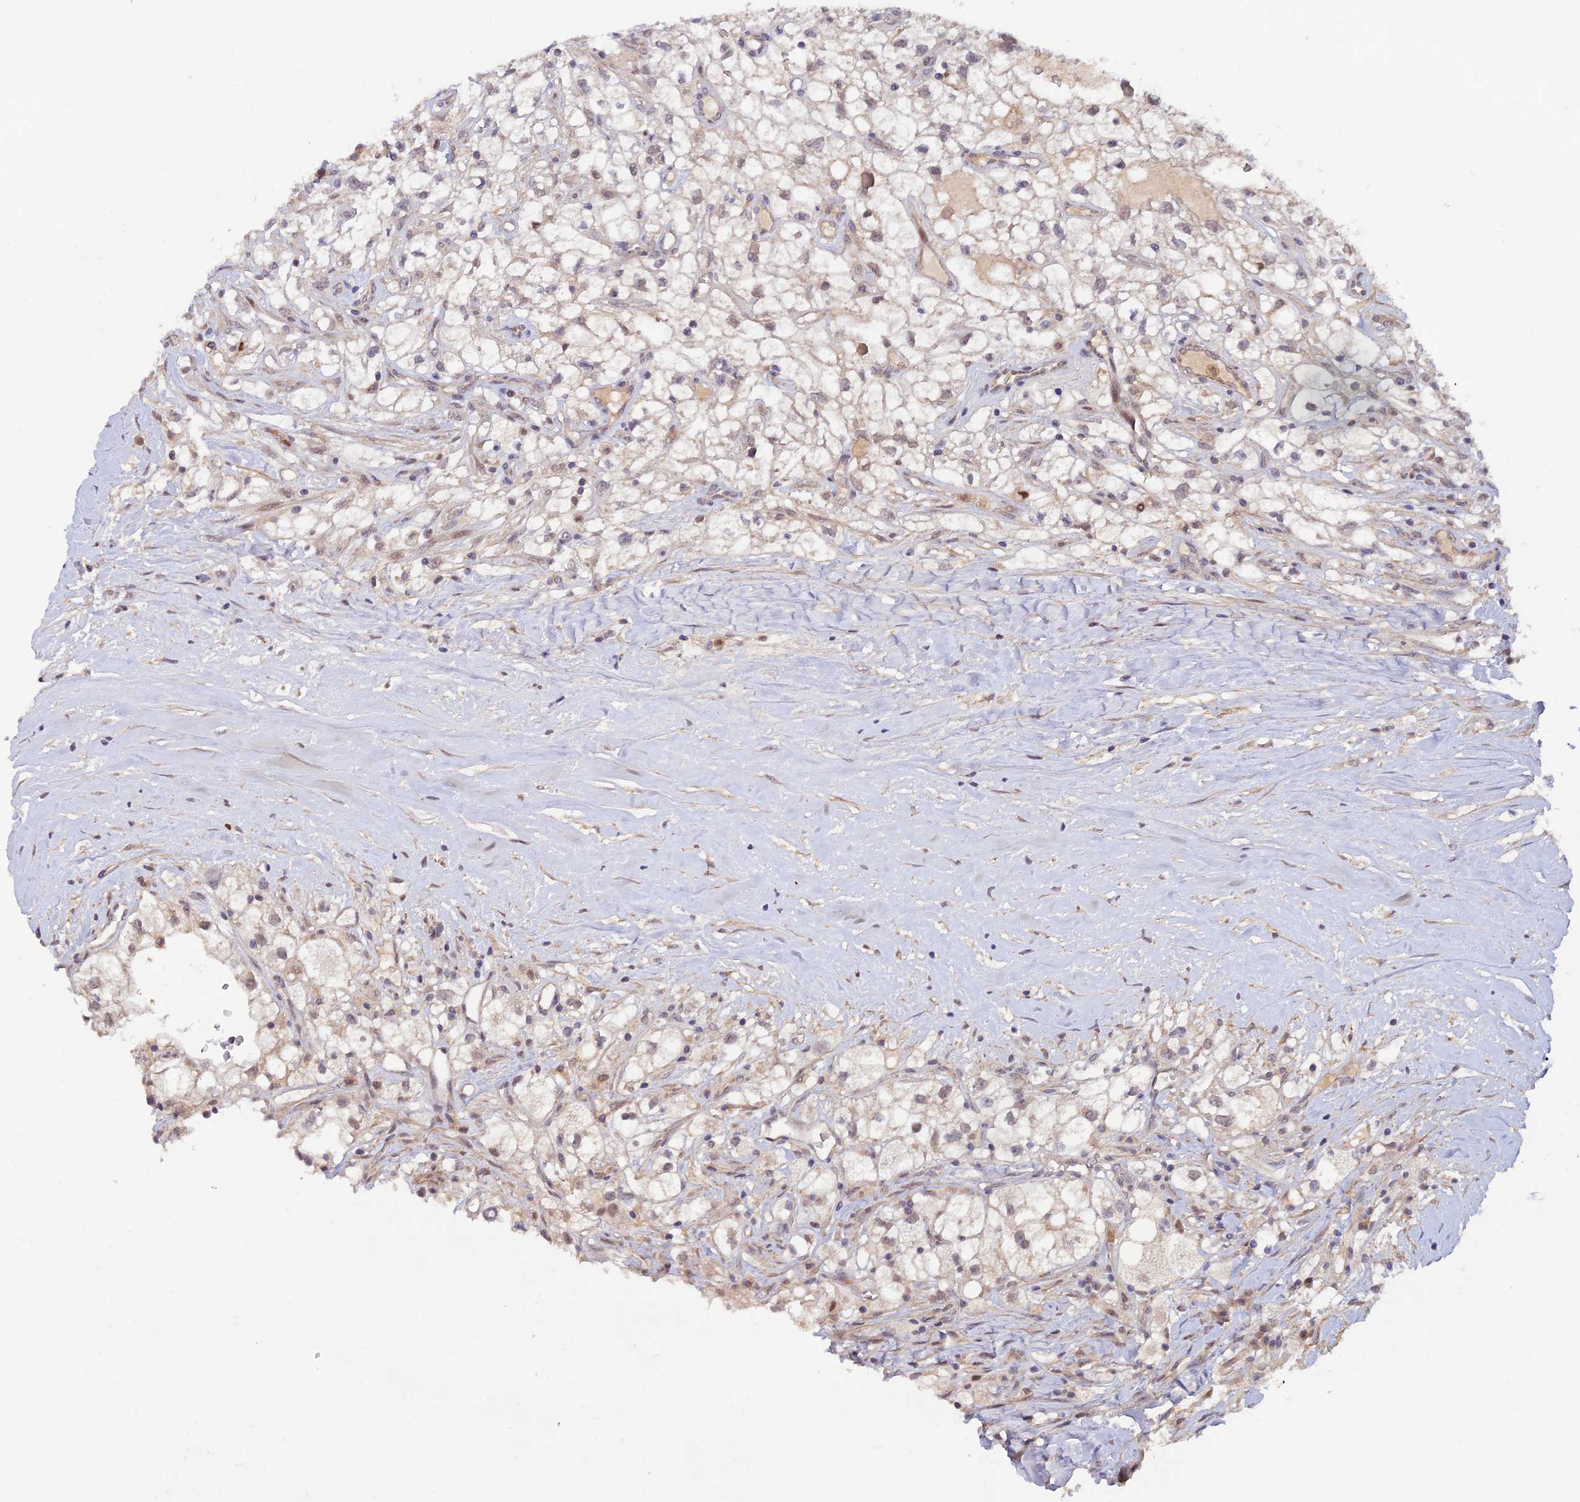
{"staining": {"intensity": "weak", "quantity": "25%-75%", "location": "nuclear"}, "tissue": "renal cancer", "cell_type": "Tumor cells", "image_type": "cancer", "snomed": [{"axis": "morphology", "description": "Adenocarcinoma, NOS"}, {"axis": "topography", "description": "Kidney"}], "caption": "Adenocarcinoma (renal) stained with immunohistochemistry exhibits weak nuclear expression in approximately 25%-75% of tumor cells. (brown staining indicates protein expression, while blue staining denotes nuclei).", "gene": "FASTKD5", "patient": {"sex": "male", "age": 59}}